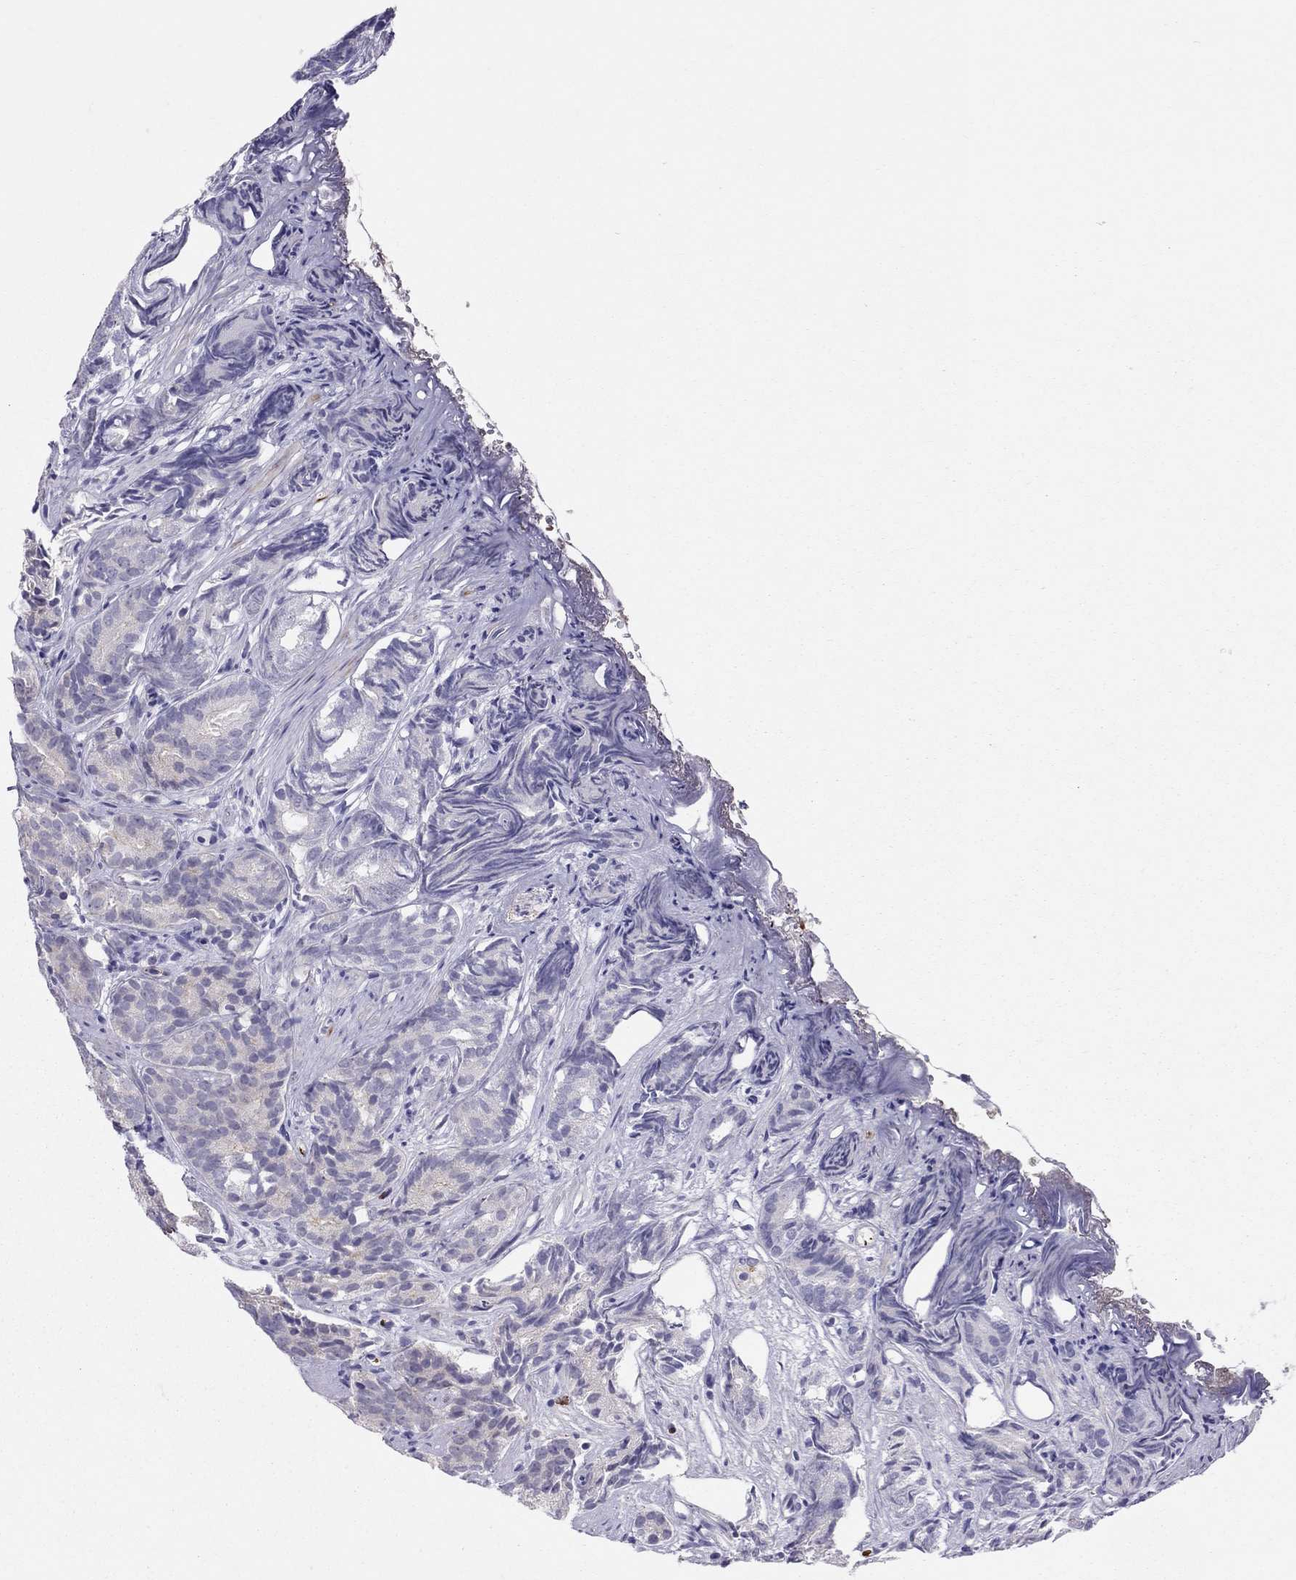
{"staining": {"intensity": "negative", "quantity": "none", "location": "none"}, "tissue": "prostate cancer", "cell_type": "Tumor cells", "image_type": "cancer", "snomed": [{"axis": "morphology", "description": "Adenocarcinoma, High grade"}, {"axis": "topography", "description": "Prostate"}], "caption": "Immunohistochemical staining of human prostate cancer (high-grade adenocarcinoma) demonstrates no significant expression in tumor cells.", "gene": "FRMD1", "patient": {"sex": "male", "age": 84}}